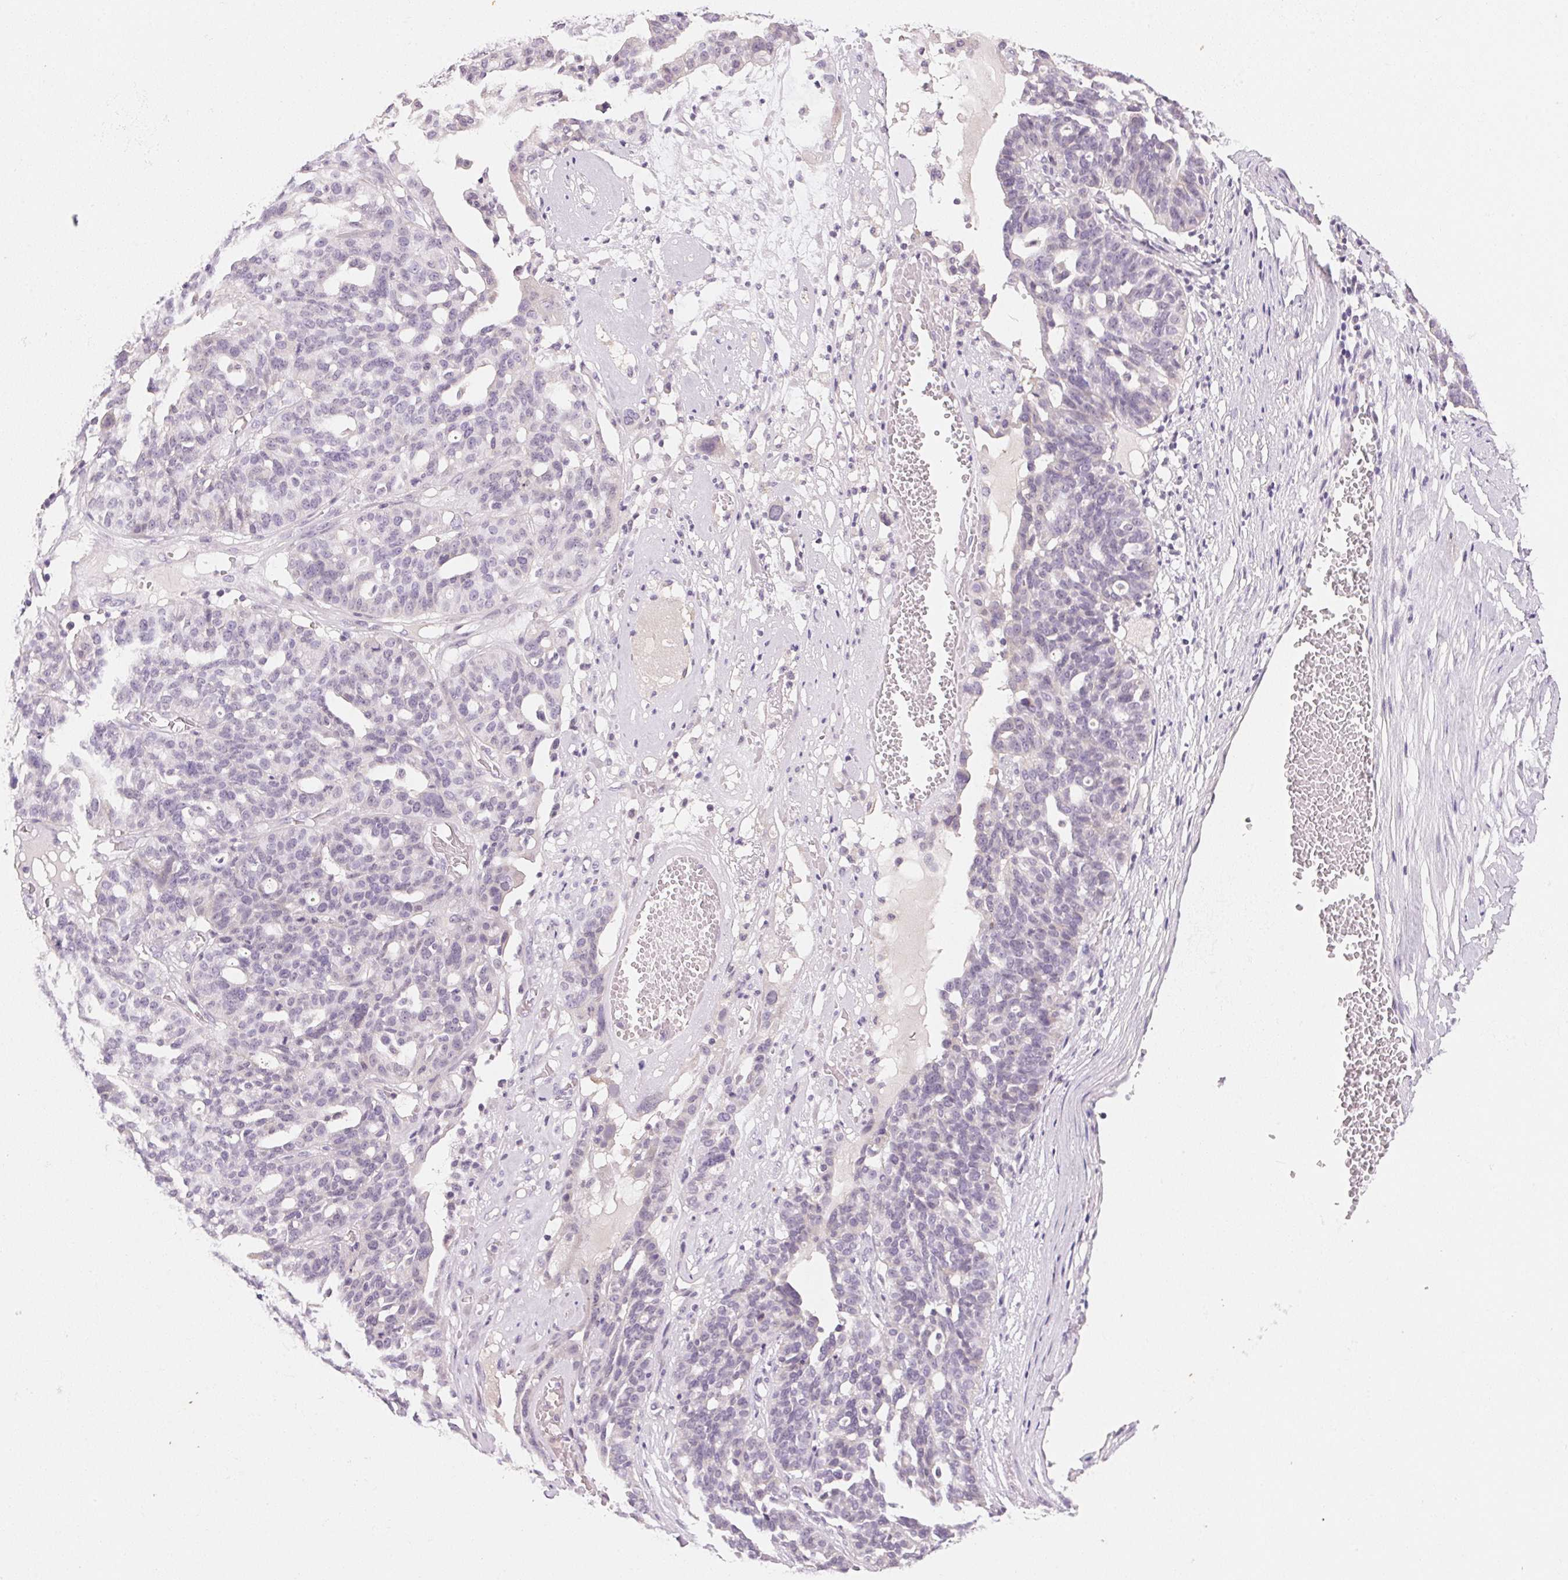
{"staining": {"intensity": "negative", "quantity": "none", "location": "none"}, "tissue": "ovarian cancer", "cell_type": "Tumor cells", "image_type": "cancer", "snomed": [{"axis": "morphology", "description": "Cystadenocarcinoma, serous, NOS"}, {"axis": "topography", "description": "Ovary"}], "caption": "Ovarian cancer was stained to show a protein in brown. There is no significant positivity in tumor cells.", "gene": "MCOLN3", "patient": {"sex": "female", "age": 59}}